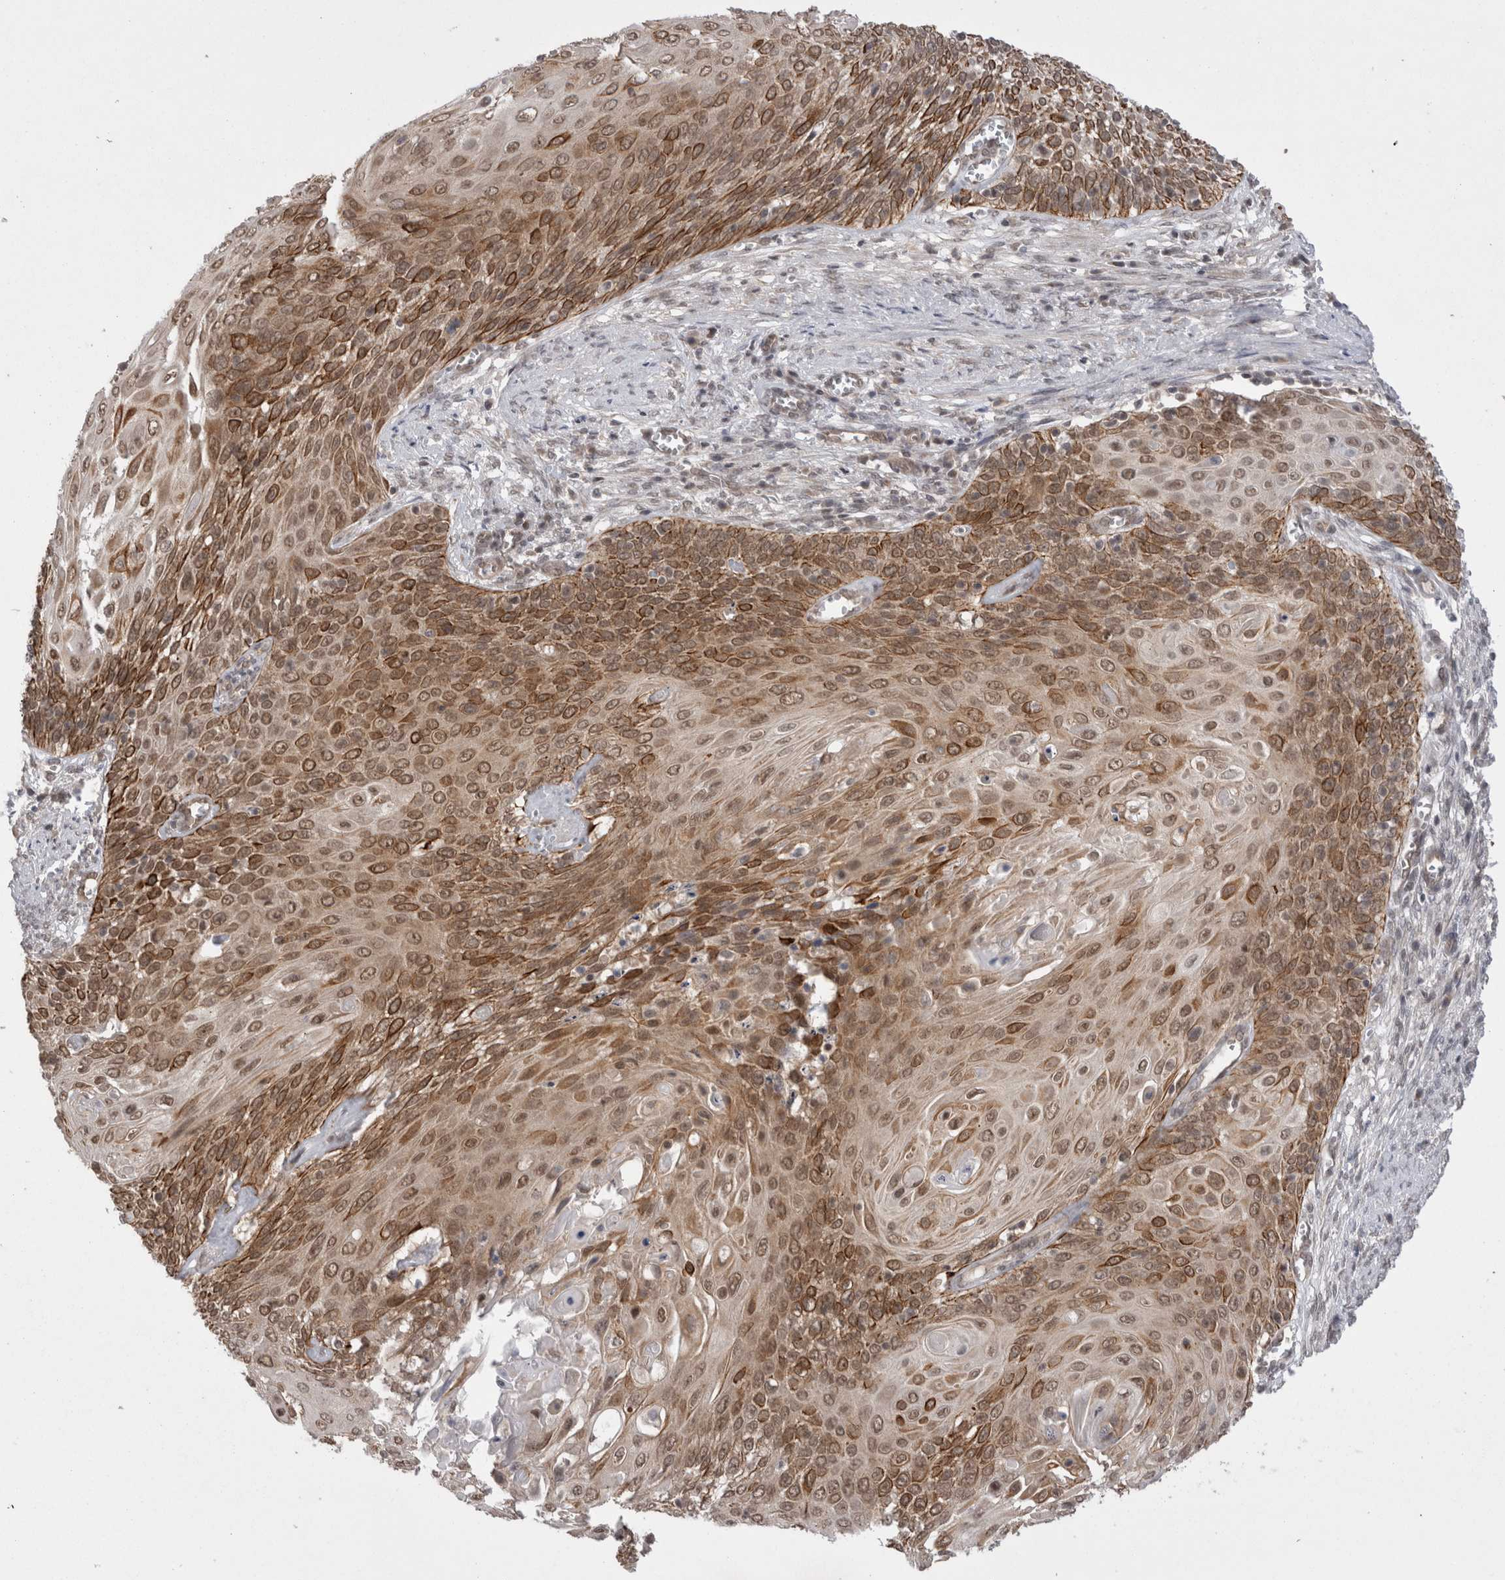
{"staining": {"intensity": "moderate", "quantity": ">75%", "location": "cytoplasmic/membranous,nuclear"}, "tissue": "cervical cancer", "cell_type": "Tumor cells", "image_type": "cancer", "snomed": [{"axis": "morphology", "description": "Squamous cell carcinoma, NOS"}, {"axis": "topography", "description": "Cervix"}], "caption": "Brown immunohistochemical staining in human cervical cancer (squamous cell carcinoma) shows moderate cytoplasmic/membranous and nuclear expression in about >75% of tumor cells.", "gene": "ZNF341", "patient": {"sex": "female", "age": 39}}